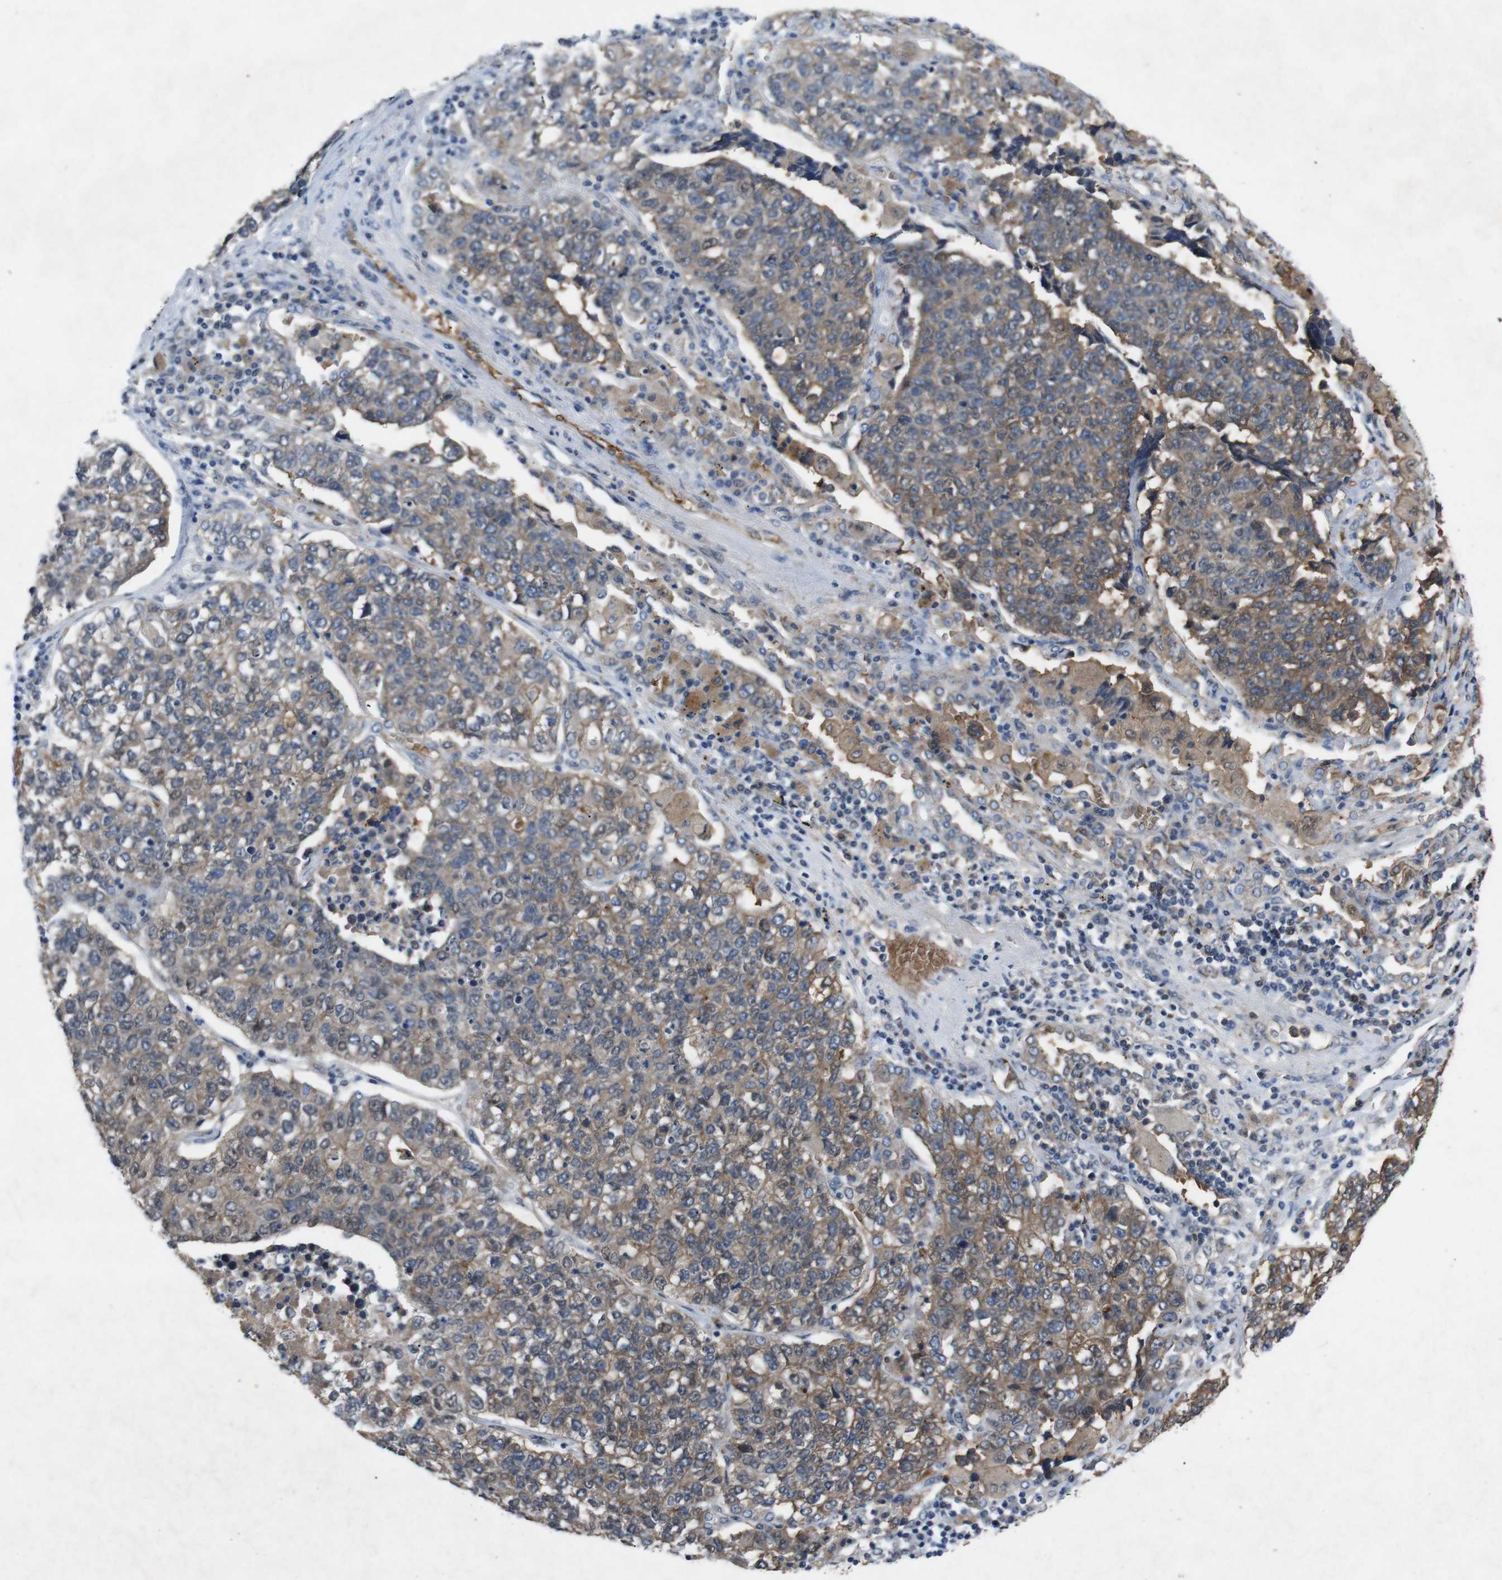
{"staining": {"intensity": "moderate", "quantity": ">75%", "location": "cytoplasmic/membranous"}, "tissue": "lung cancer", "cell_type": "Tumor cells", "image_type": "cancer", "snomed": [{"axis": "morphology", "description": "Adenocarcinoma, NOS"}, {"axis": "topography", "description": "Lung"}], "caption": "Immunohistochemical staining of lung adenocarcinoma reveals medium levels of moderate cytoplasmic/membranous expression in about >75% of tumor cells.", "gene": "SPTB", "patient": {"sex": "male", "age": 49}}